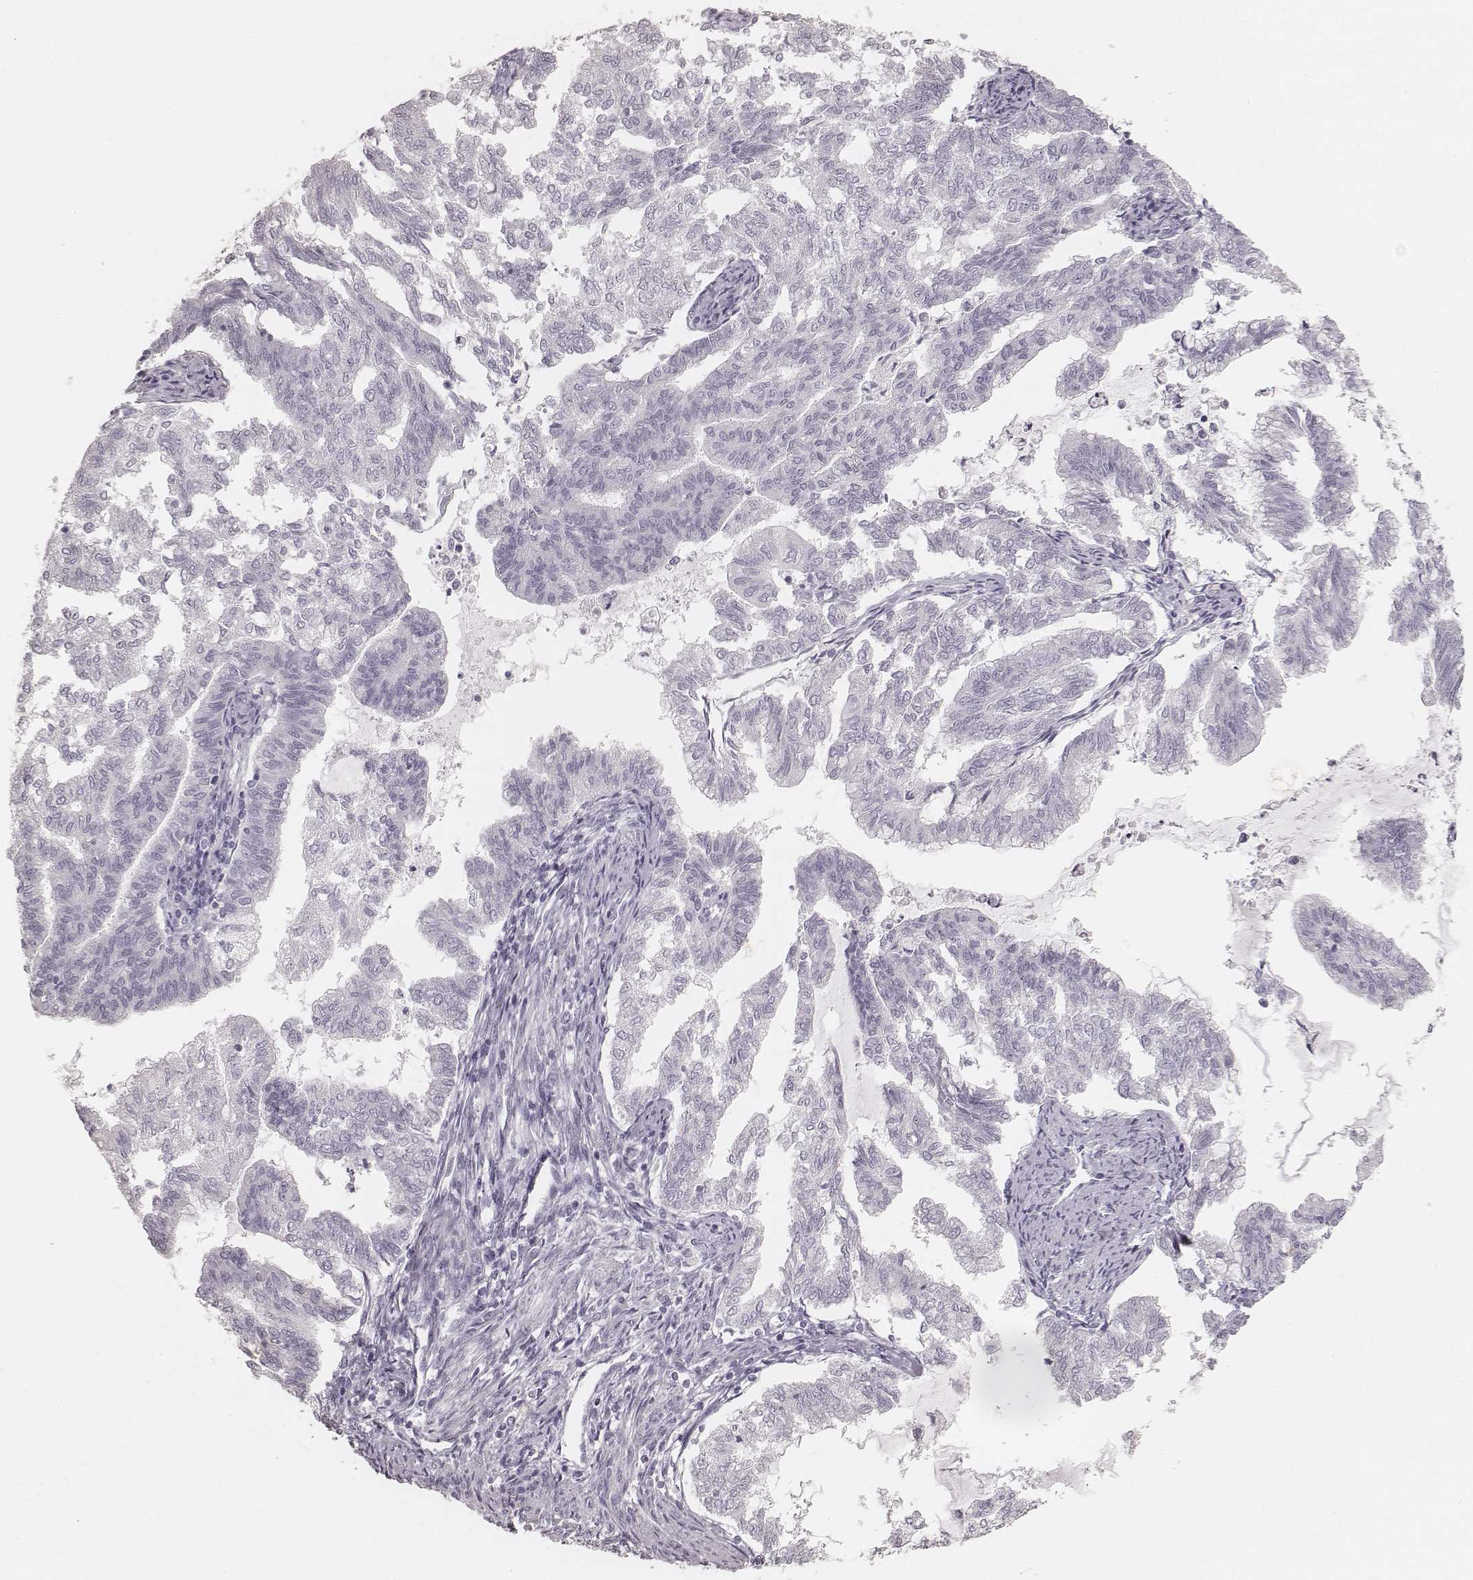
{"staining": {"intensity": "negative", "quantity": "none", "location": "none"}, "tissue": "endometrial cancer", "cell_type": "Tumor cells", "image_type": "cancer", "snomed": [{"axis": "morphology", "description": "Adenocarcinoma, NOS"}, {"axis": "topography", "description": "Endometrium"}], "caption": "Immunohistochemistry histopathology image of endometrial cancer (adenocarcinoma) stained for a protein (brown), which displays no positivity in tumor cells. The staining is performed using DAB brown chromogen with nuclei counter-stained in using hematoxylin.", "gene": "KRT34", "patient": {"sex": "female", "age": 79}}